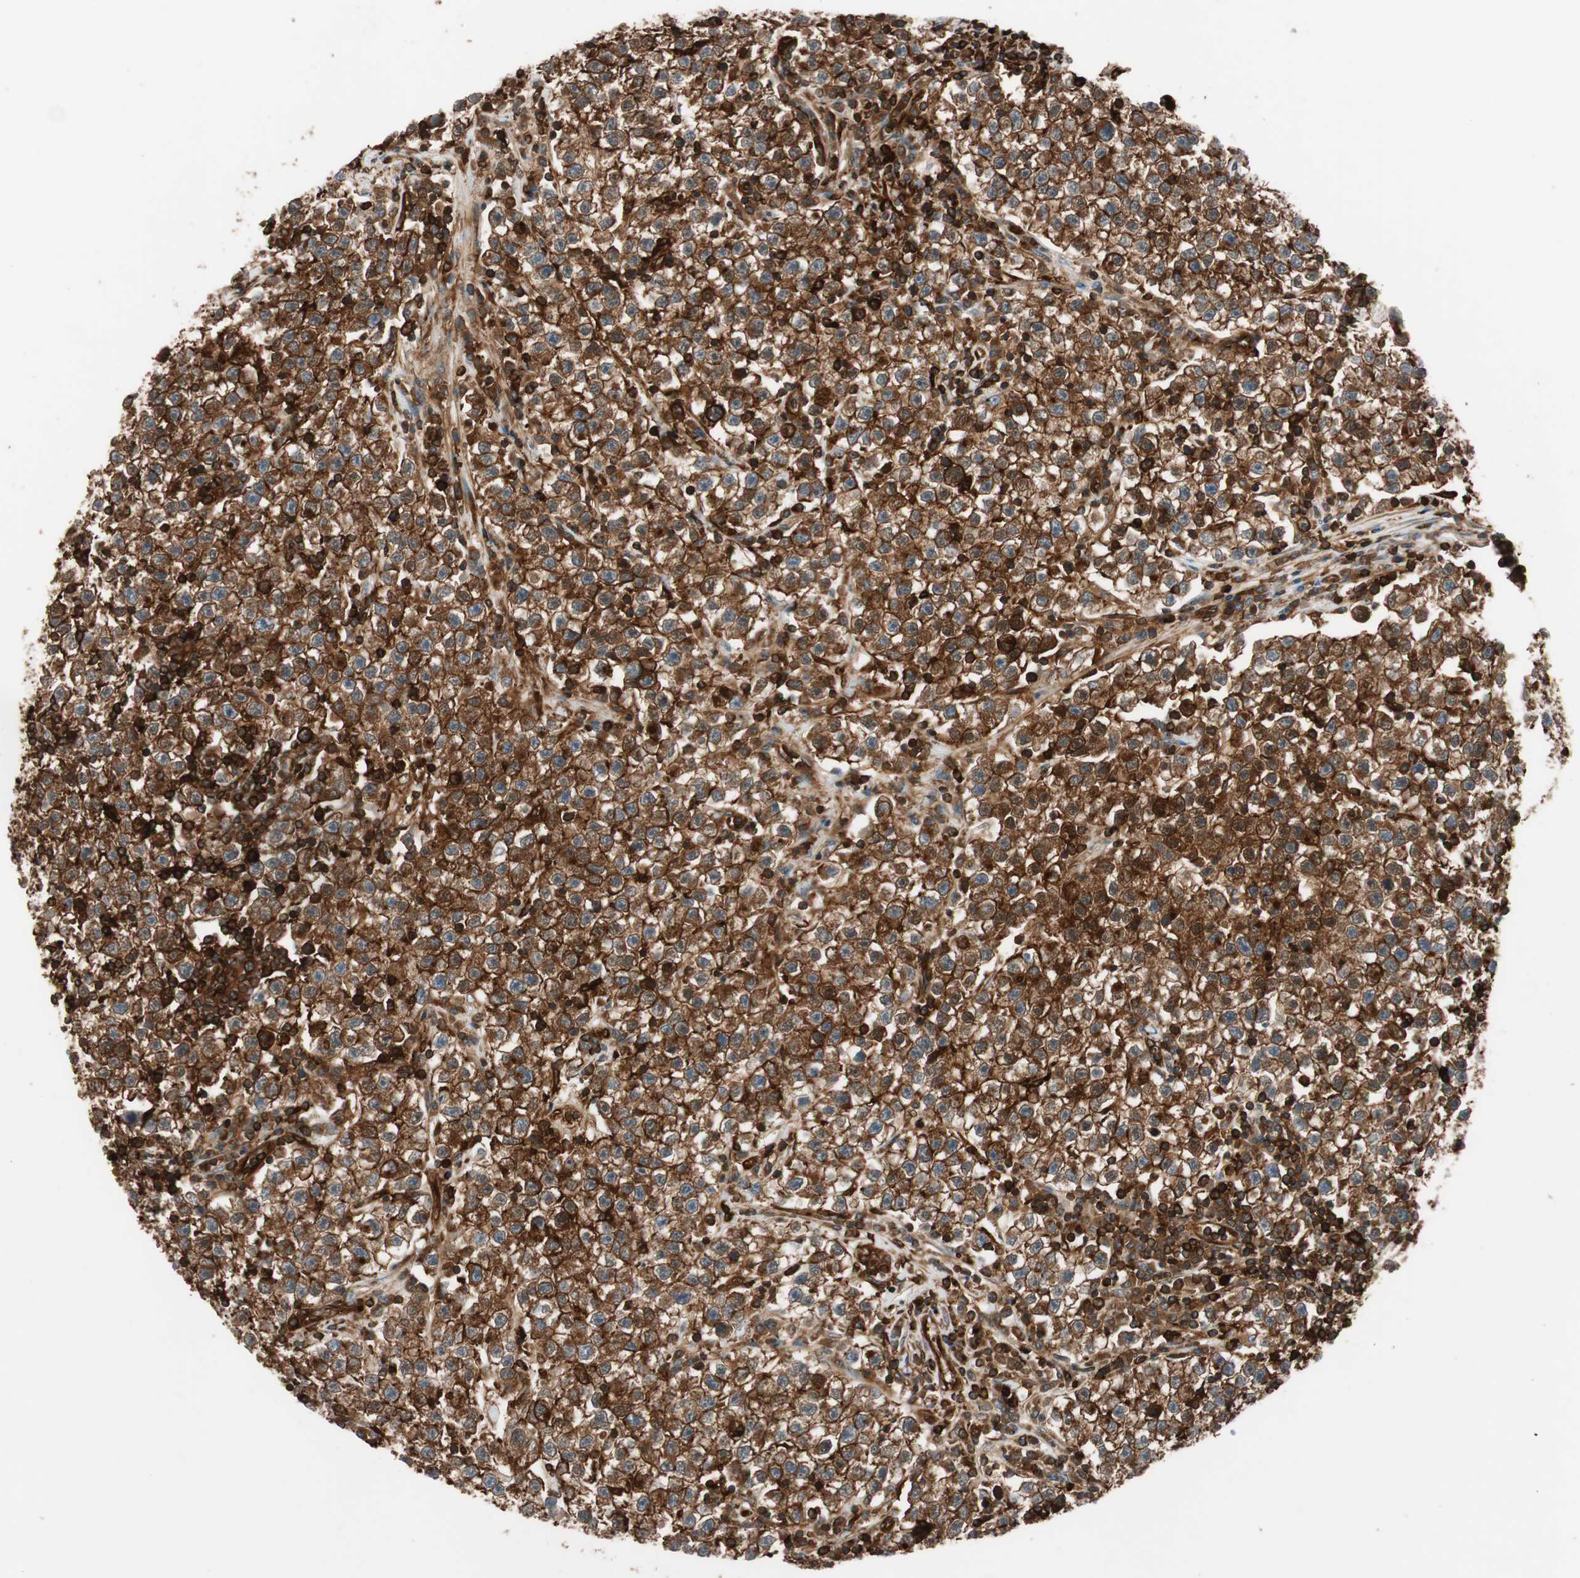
{"staining": {"intensity": "strong", "quantity": ">75%", "location": "cytoplasmic/membranous"}, "tissue": "testis cancer", "cell_type": "Tumor cells", "image_type": "cancer", "snomed": [{"axis": "morphology", "description": "Seminoma, NOS"}, {"axis": "topography", "description": "Testis"}], "caption": "Testis seminoma stained with a protein marker reveals strong staining in tumor cells.", "gene": "VASP", "patient": {"sex": "male", "age": 22}}